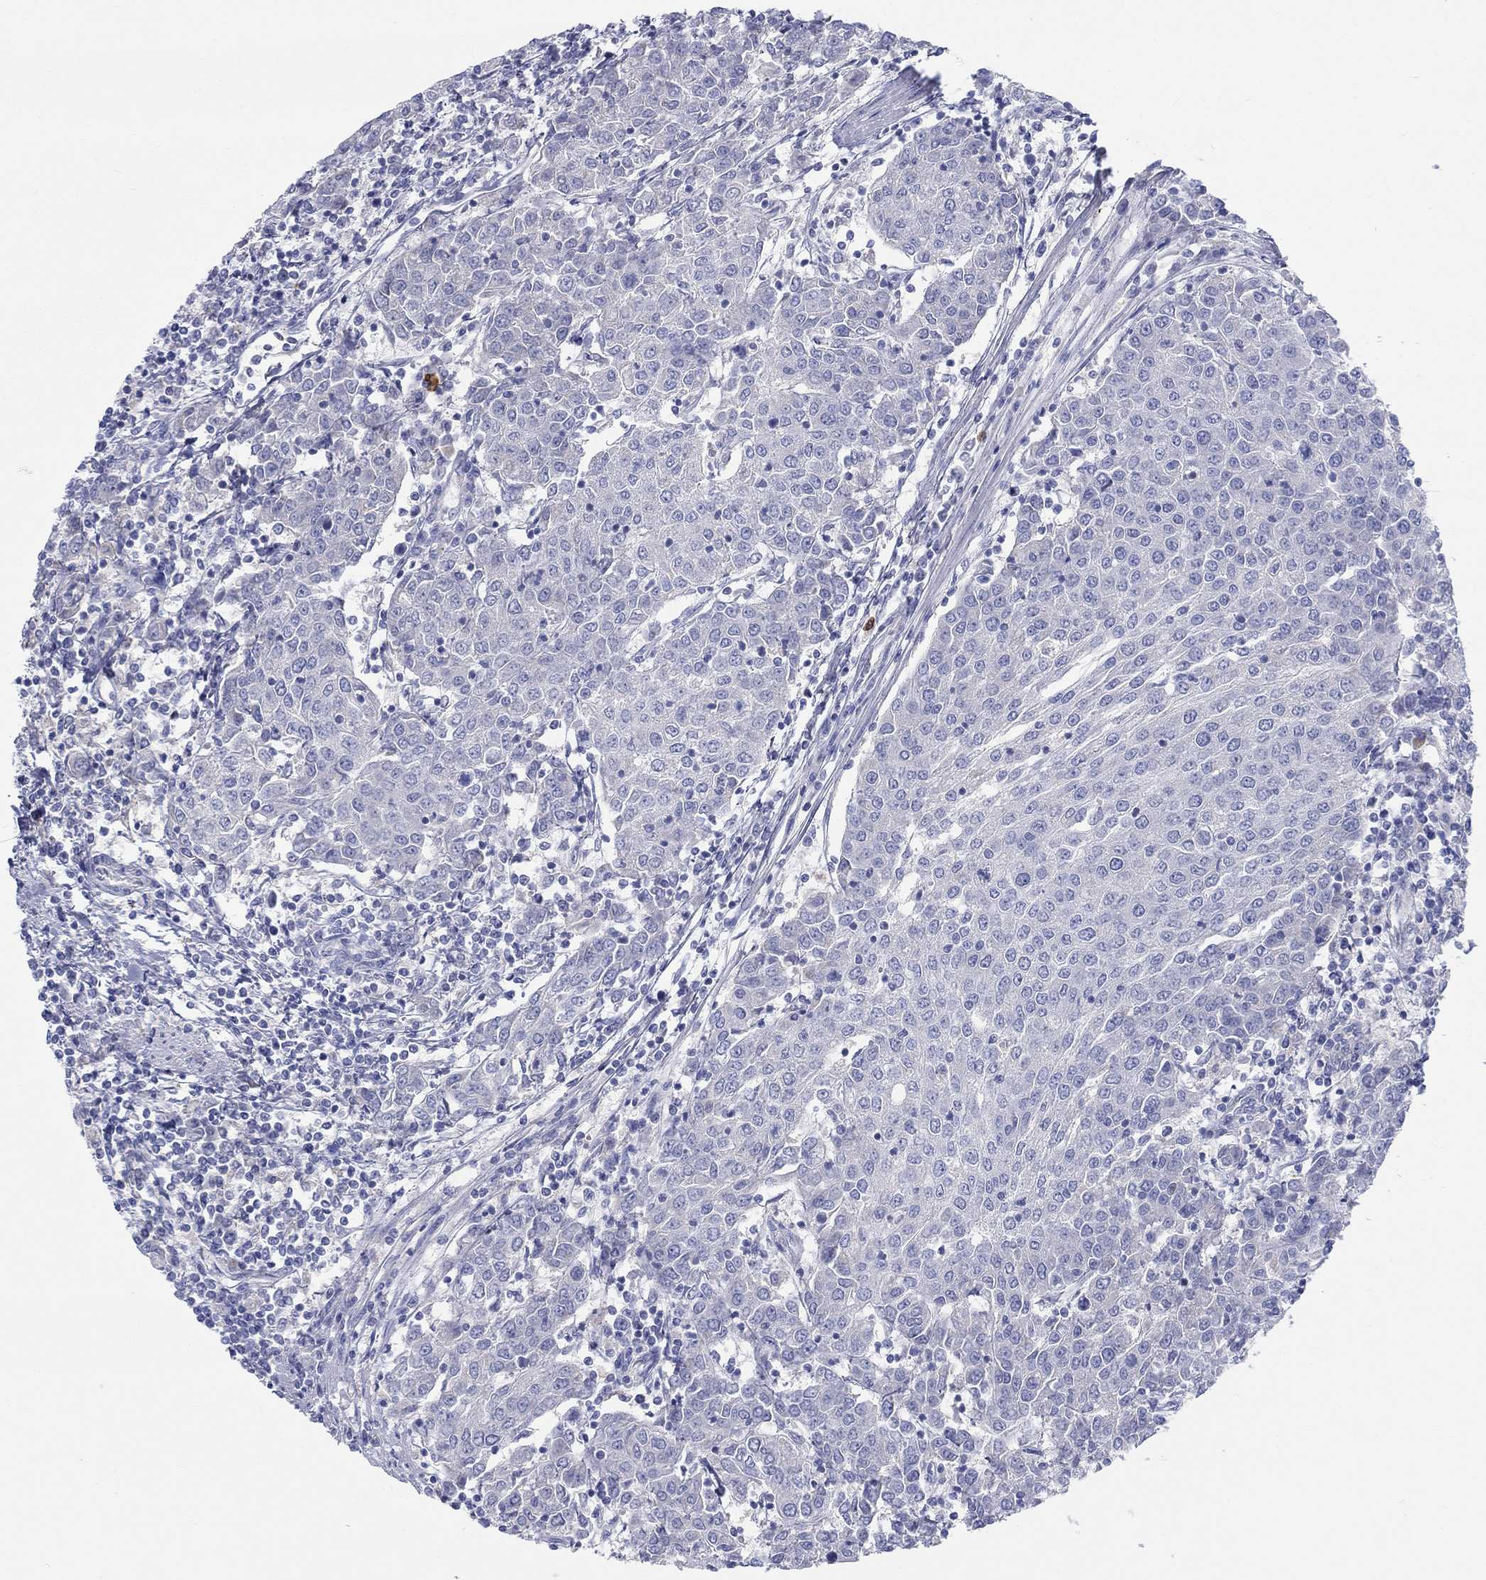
{"staining": {"intensity": "negative", "quantity": "none", "location": "none"}, "tissue": "urothelial cancer", "cell_type": "Tumor cells", "image_type": "cancer", "snomed": [{"axis": "morphology", "description": "Urothelial carcinoma, High grade"}, {"axis": "topography", "description": "Urinary bladder"}], "caption": "This is a image of immunohistochemistry (IHC) staining of high-grade urothelial carcinoma, which shows no staining in tumor cells. Brightfield microscopy of immunohistochemistry stained with DAB (3,3'-diaminobenzidine) (brown) and hematoxylin (blue), captured at high magnification.", "gene": "BCO2", "patient": {"sex": "female", "age": 85}}